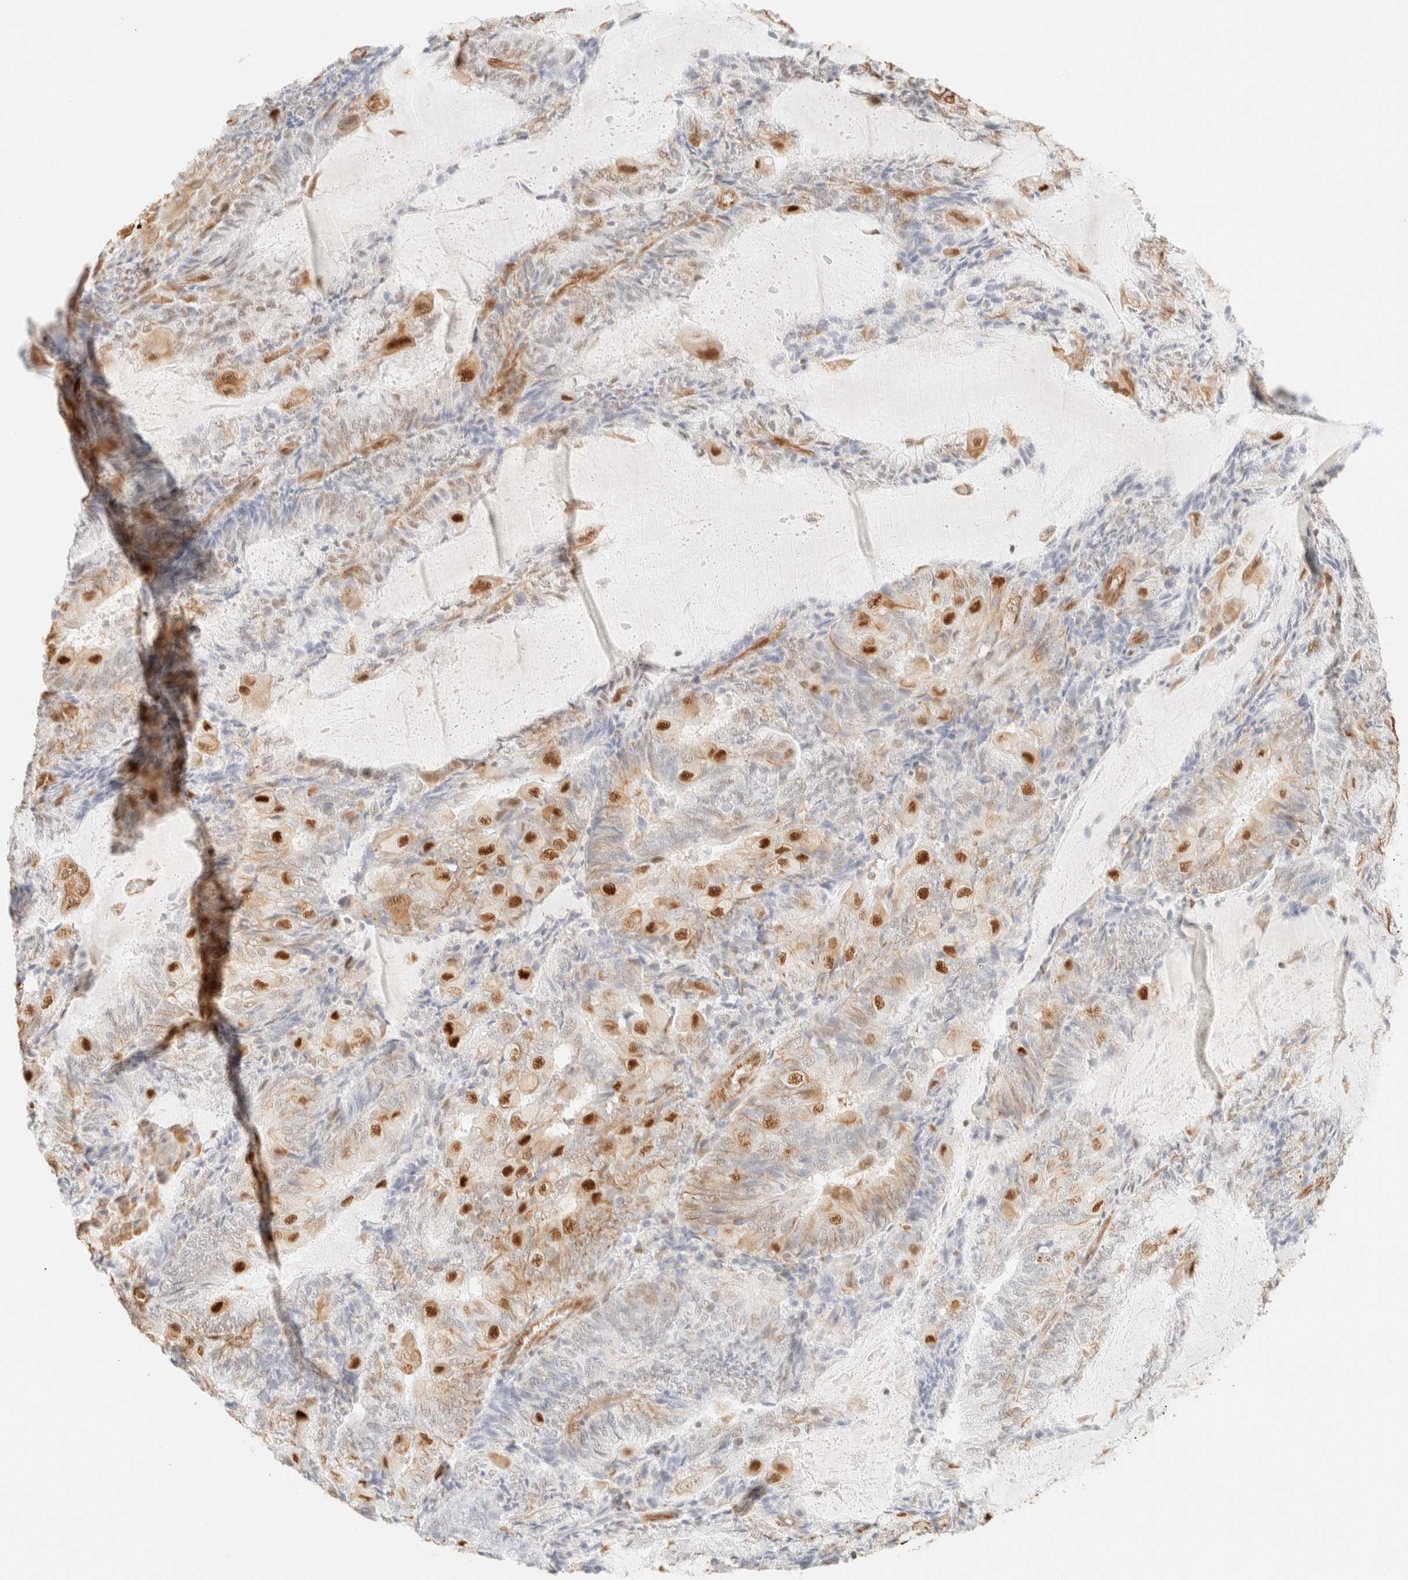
{"staining": {"intensity": "strong", "quantity": "<25%", "location": "nuclear"}, "tissue": "endometrial cancer", "cell_type": "Tumor cells", "image_type": "cancer", "snomed": [{"axis": "morphology", "description": "Adenocarcinoma, NOS"}, {"axis": "topography", "description": "Endometrium"}], "caption": "High-power microscopy captured an IHC micrograph of endometrial cancer (adenocarcinoma), revealing strong nuclear positivity in about <25% of tumor cells. The staining was performed using DAB (3,3'-diaminobenzidine) to visualize the protein expression in brown, while the nuclei were stained in blue with hematoxylin (Magnification: 20x).", "gene": "ZSCAN18", "patient": {"sex": "female", "age": 81}}